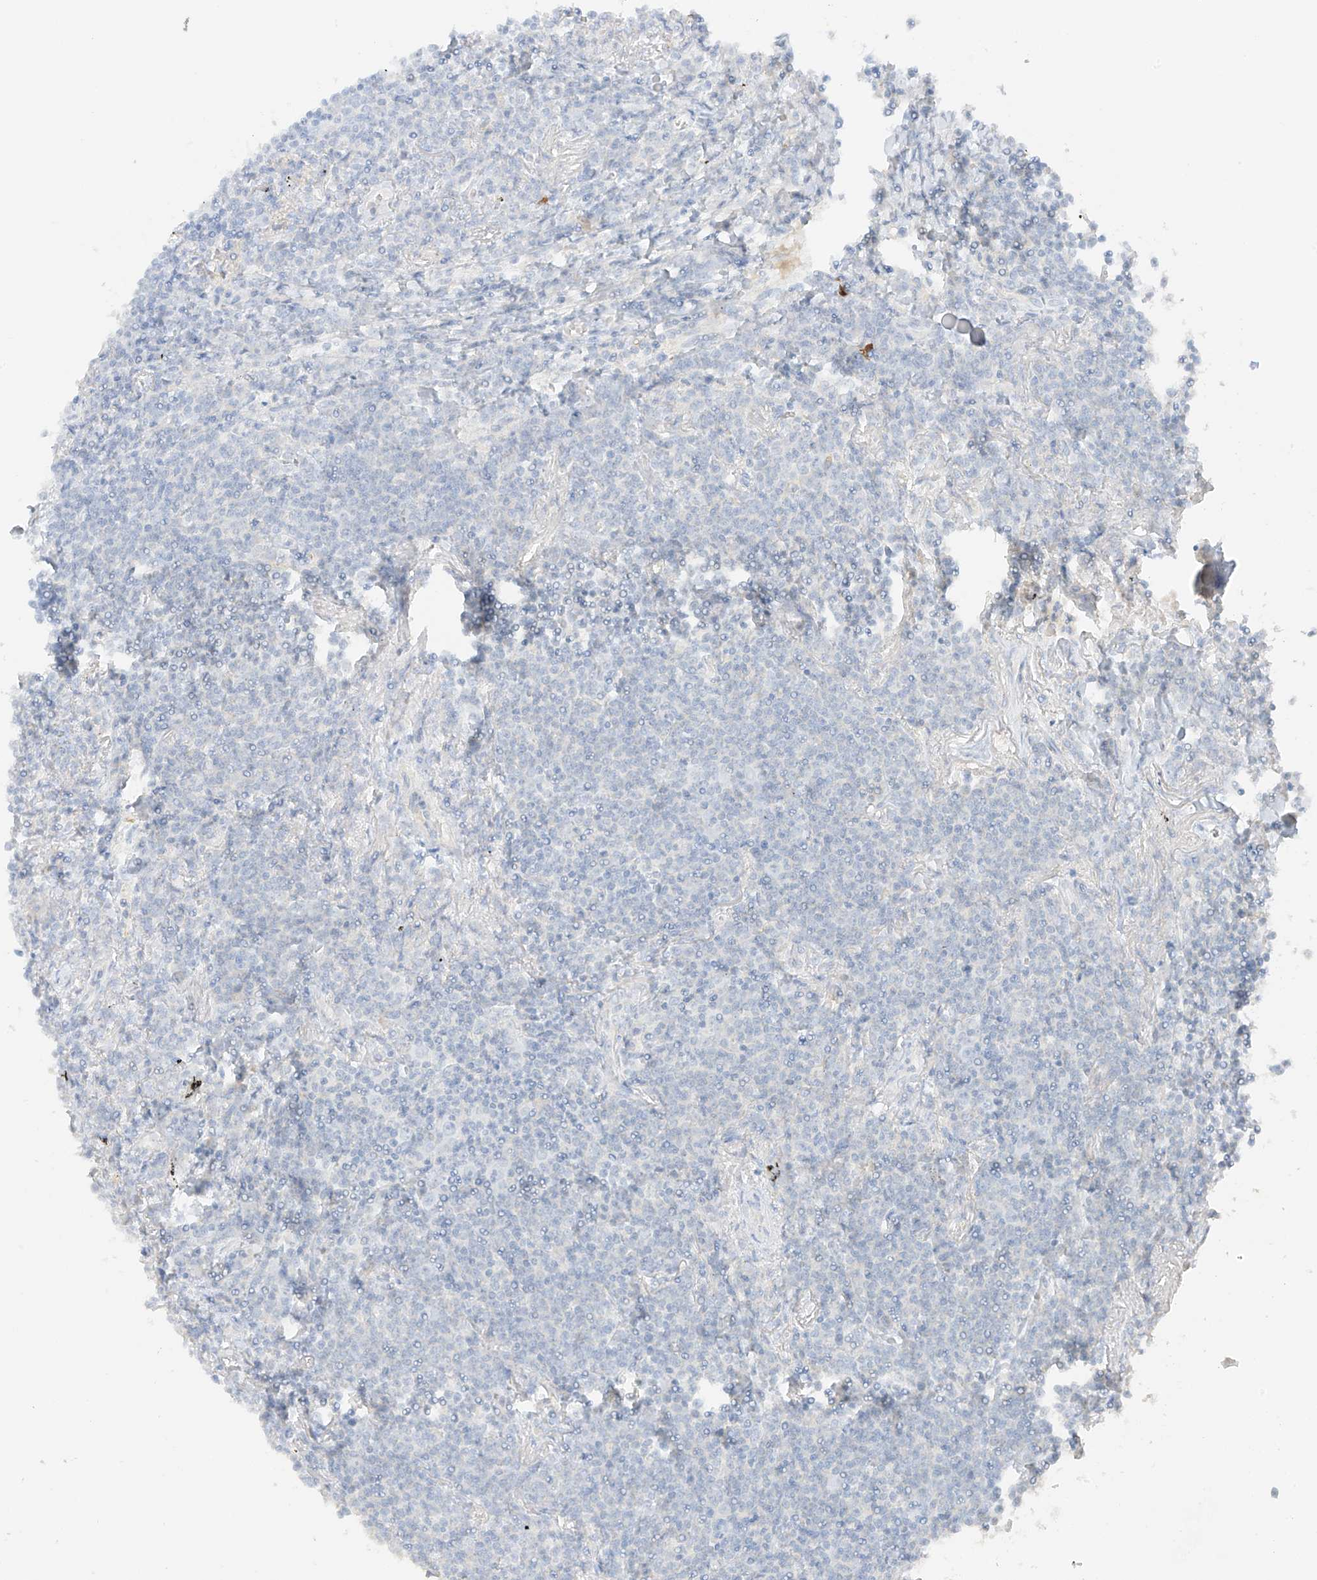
{"staining": {"intensity": "negative", "quantity": "none", "location": "none"}, "tissue": "lymphoma", "cell_type": "Tumor cells", "image_type": "cancer", "snomed": [{"axis": "morphology", "description": "Malignant lymphoma, non-Hodgkin's type, Low grade"}, {"axis": "topography", "description": "Lung"}], "caption": "DAB (3,3'-diaminobenzidine) immunohistochemical staining of human malignant lymphoma, non-Hodgkin's type (low-grade) displays no significant expression in tumor cells.", "gene": "ZBTB41", "patient": {"sex": "female", "age": 71}}